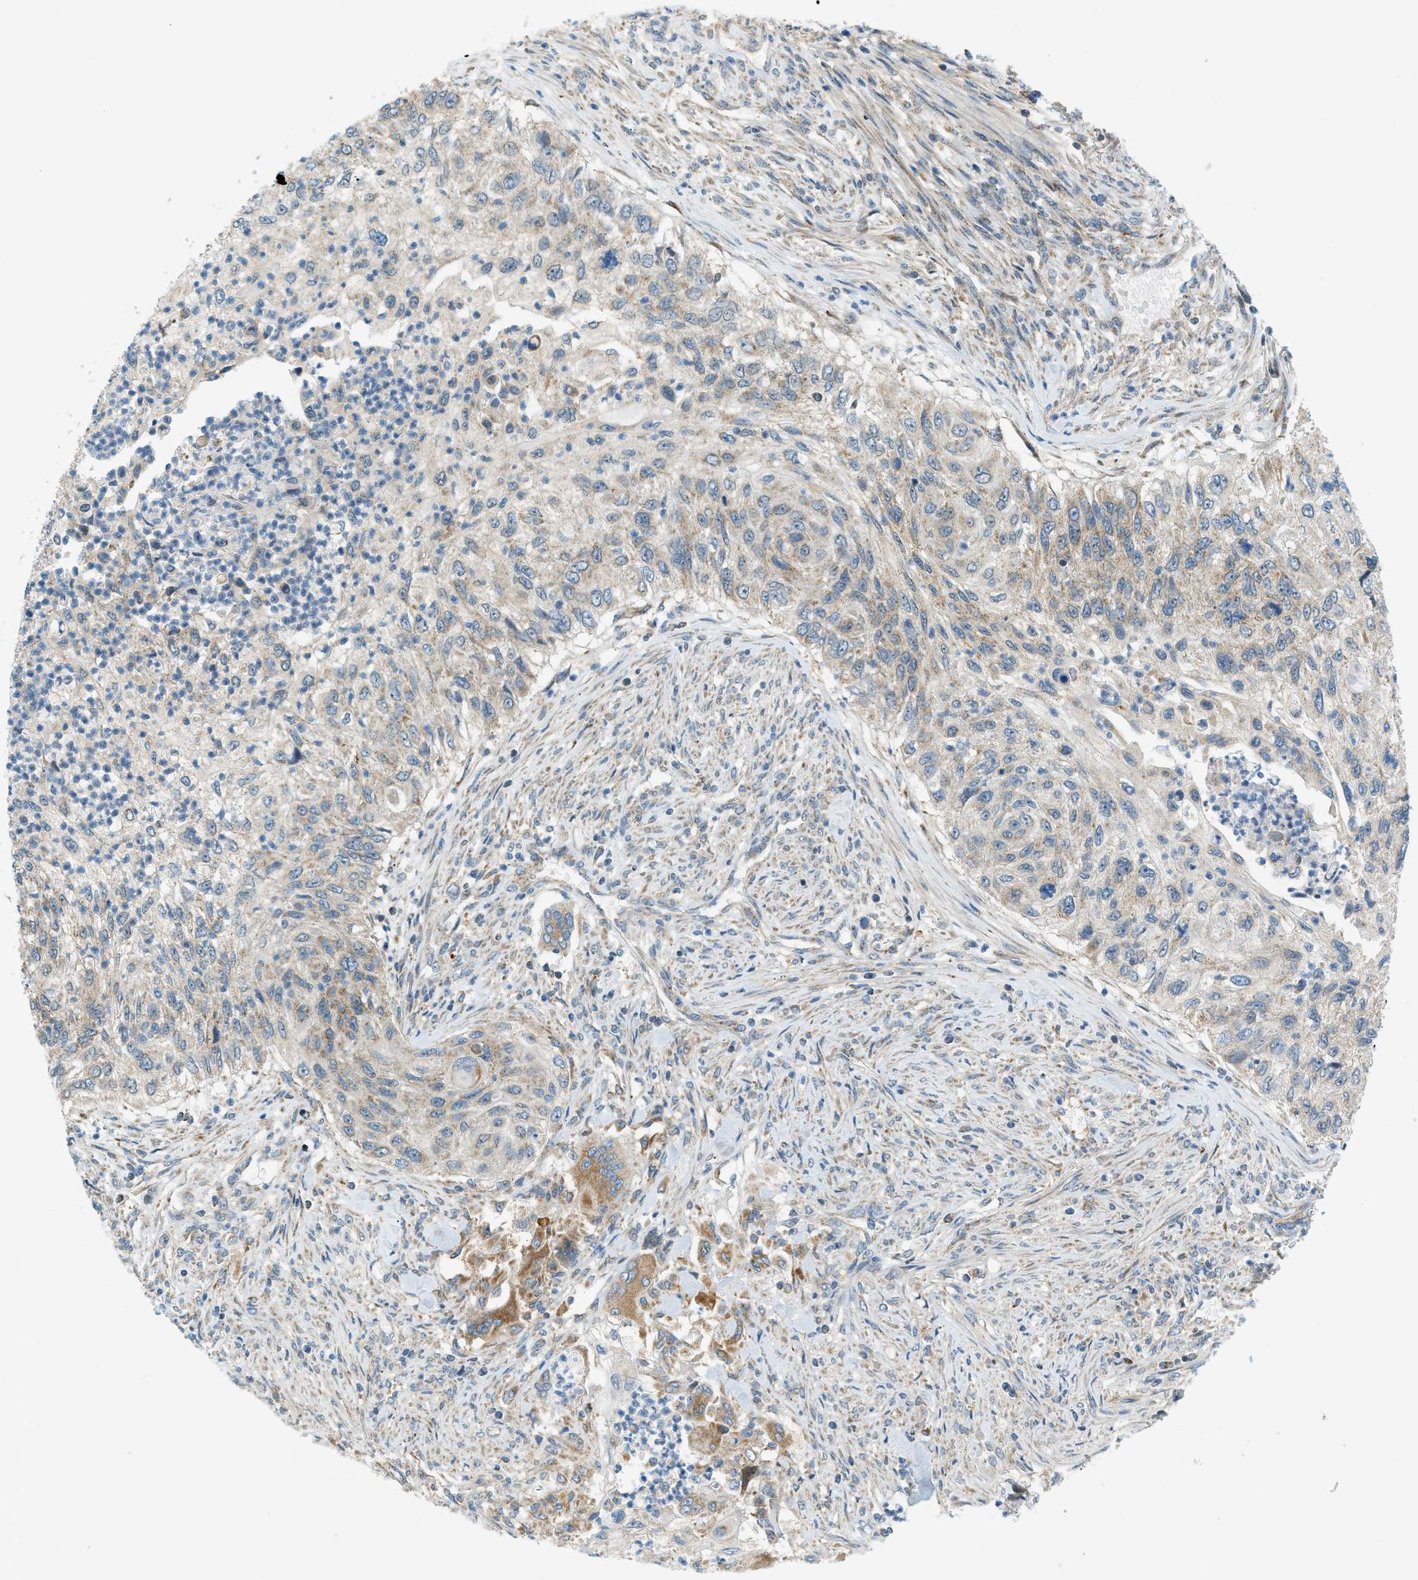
{"staining": {"intensity": "weak", "quantity": "25%-75%", "location": "cytoplasmic/membranous"}, "tissue": "urothelial cancer", "cell_type": "Tumor cells", "image_type": "cancer", "snomed": [{"axis": "morphology", "description": "Urothelial carcinoma, High grade"}, {"axis": "topography", "description": "Urinary bladder"}], "caption": "Human urothelial carcinoma (high-grade) stained for a protein (brown) shows weak cytoplasmic/membranous positive positivity in approximately 25%-75% of tumor cells.", "gene": "PIGG", "patient": {"sex": "female", "age": 60}}